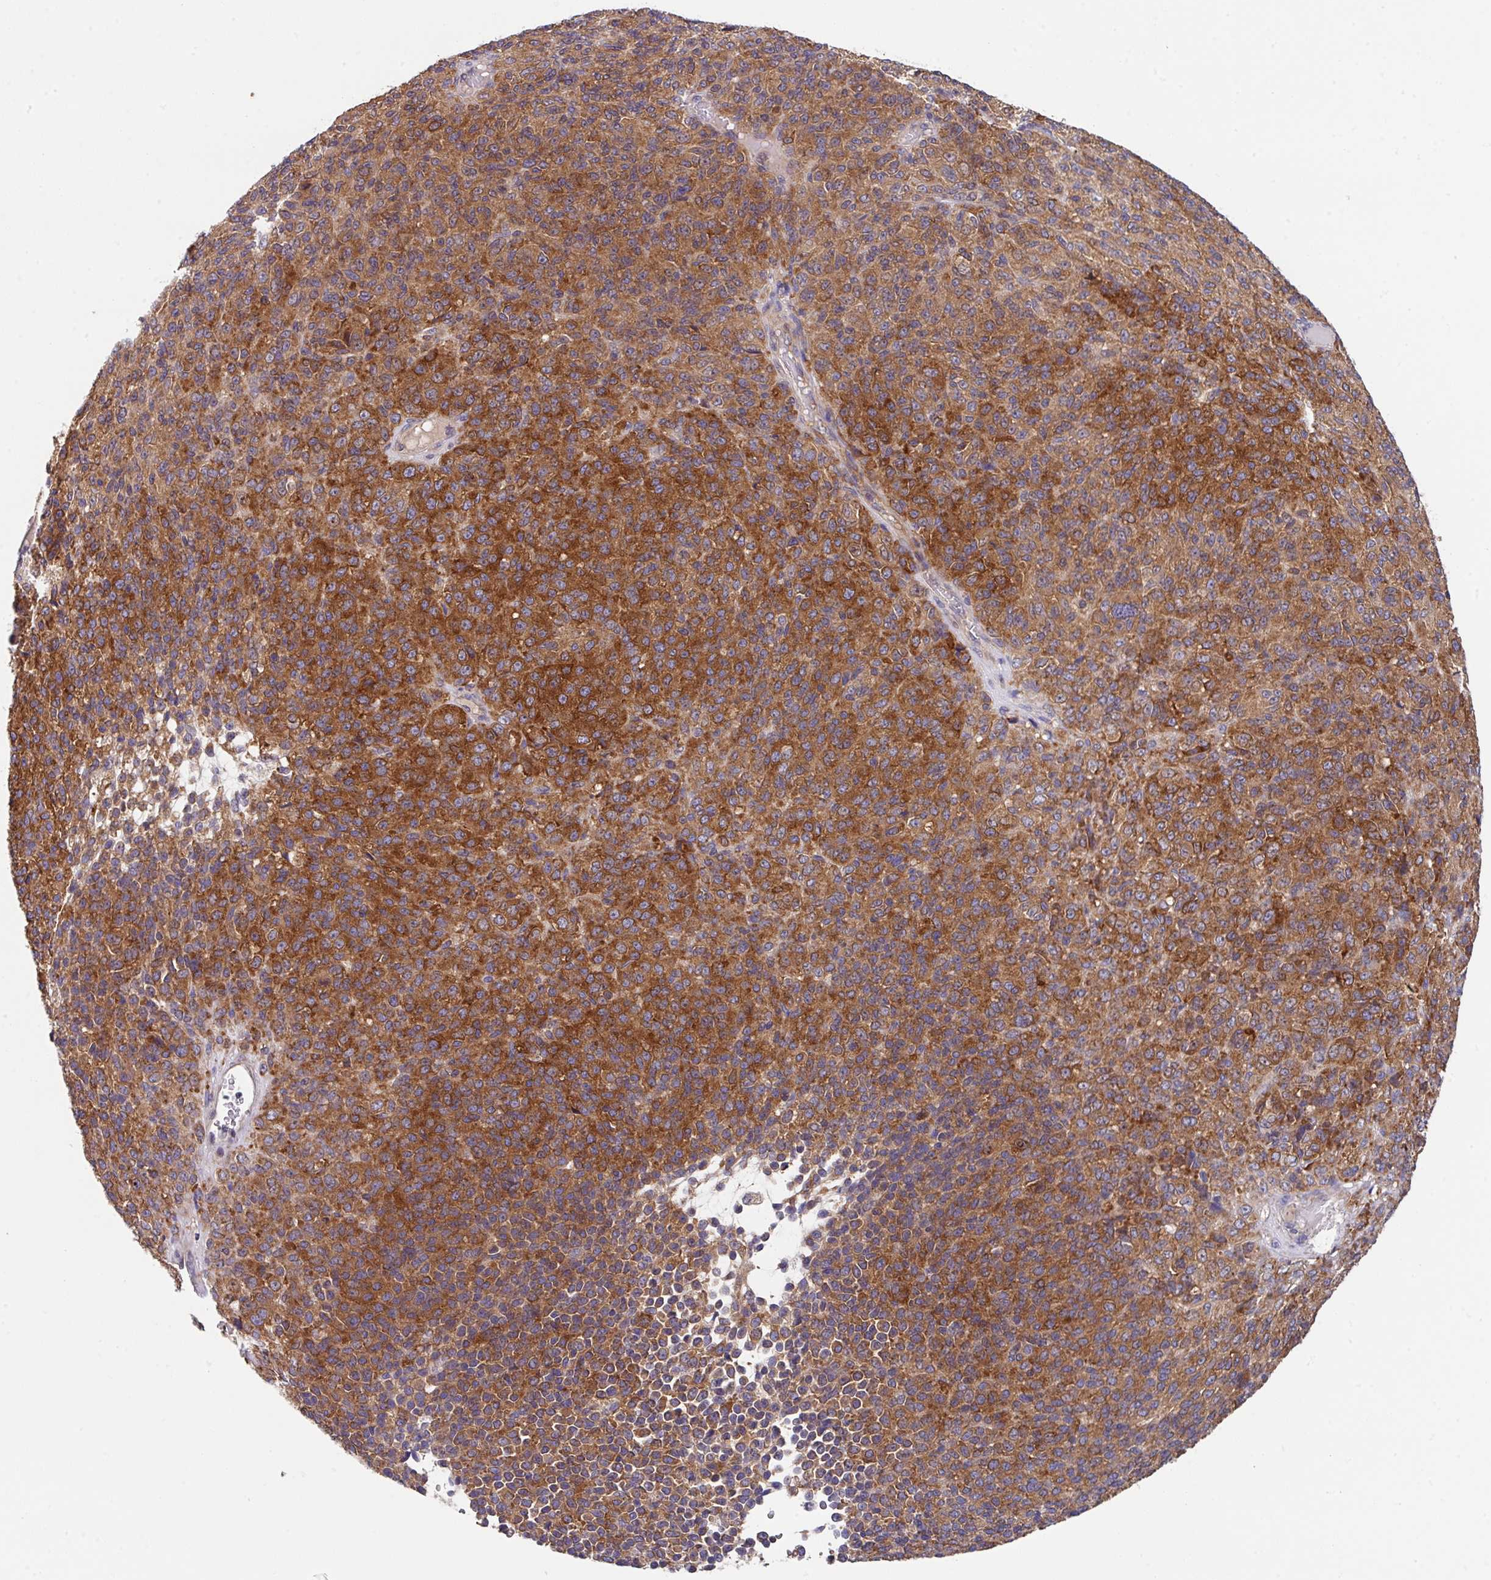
{"staining": {"intensity": "strong", "quantity": ">75%", "location": "cytoplasmic/membranous"}, "tissue": "melanoma", "cell_type": "Tumor cells", "image_type": "cancer", "snomed": [{"axis": "morphology", "description": "Malignant melanoma, Metastatic site"}, {"axis": "topography", "description": "Brain"}], "caption": "Immunohistochemistry (IHC) staining of melanoma, which reveals high levels of strong cytoplasmic/membranous expression in about >75% of tumor cells indicating strong cytoplasmic/membranous protein staining. The staining was performed using DAB (3,3'-diaminobenzidine) (brown) for protein detection and nuclei were counterstained in hematoxylin (blue).", "gene": "EIF4B", "patient": {"sex": "female", "age": 56}}